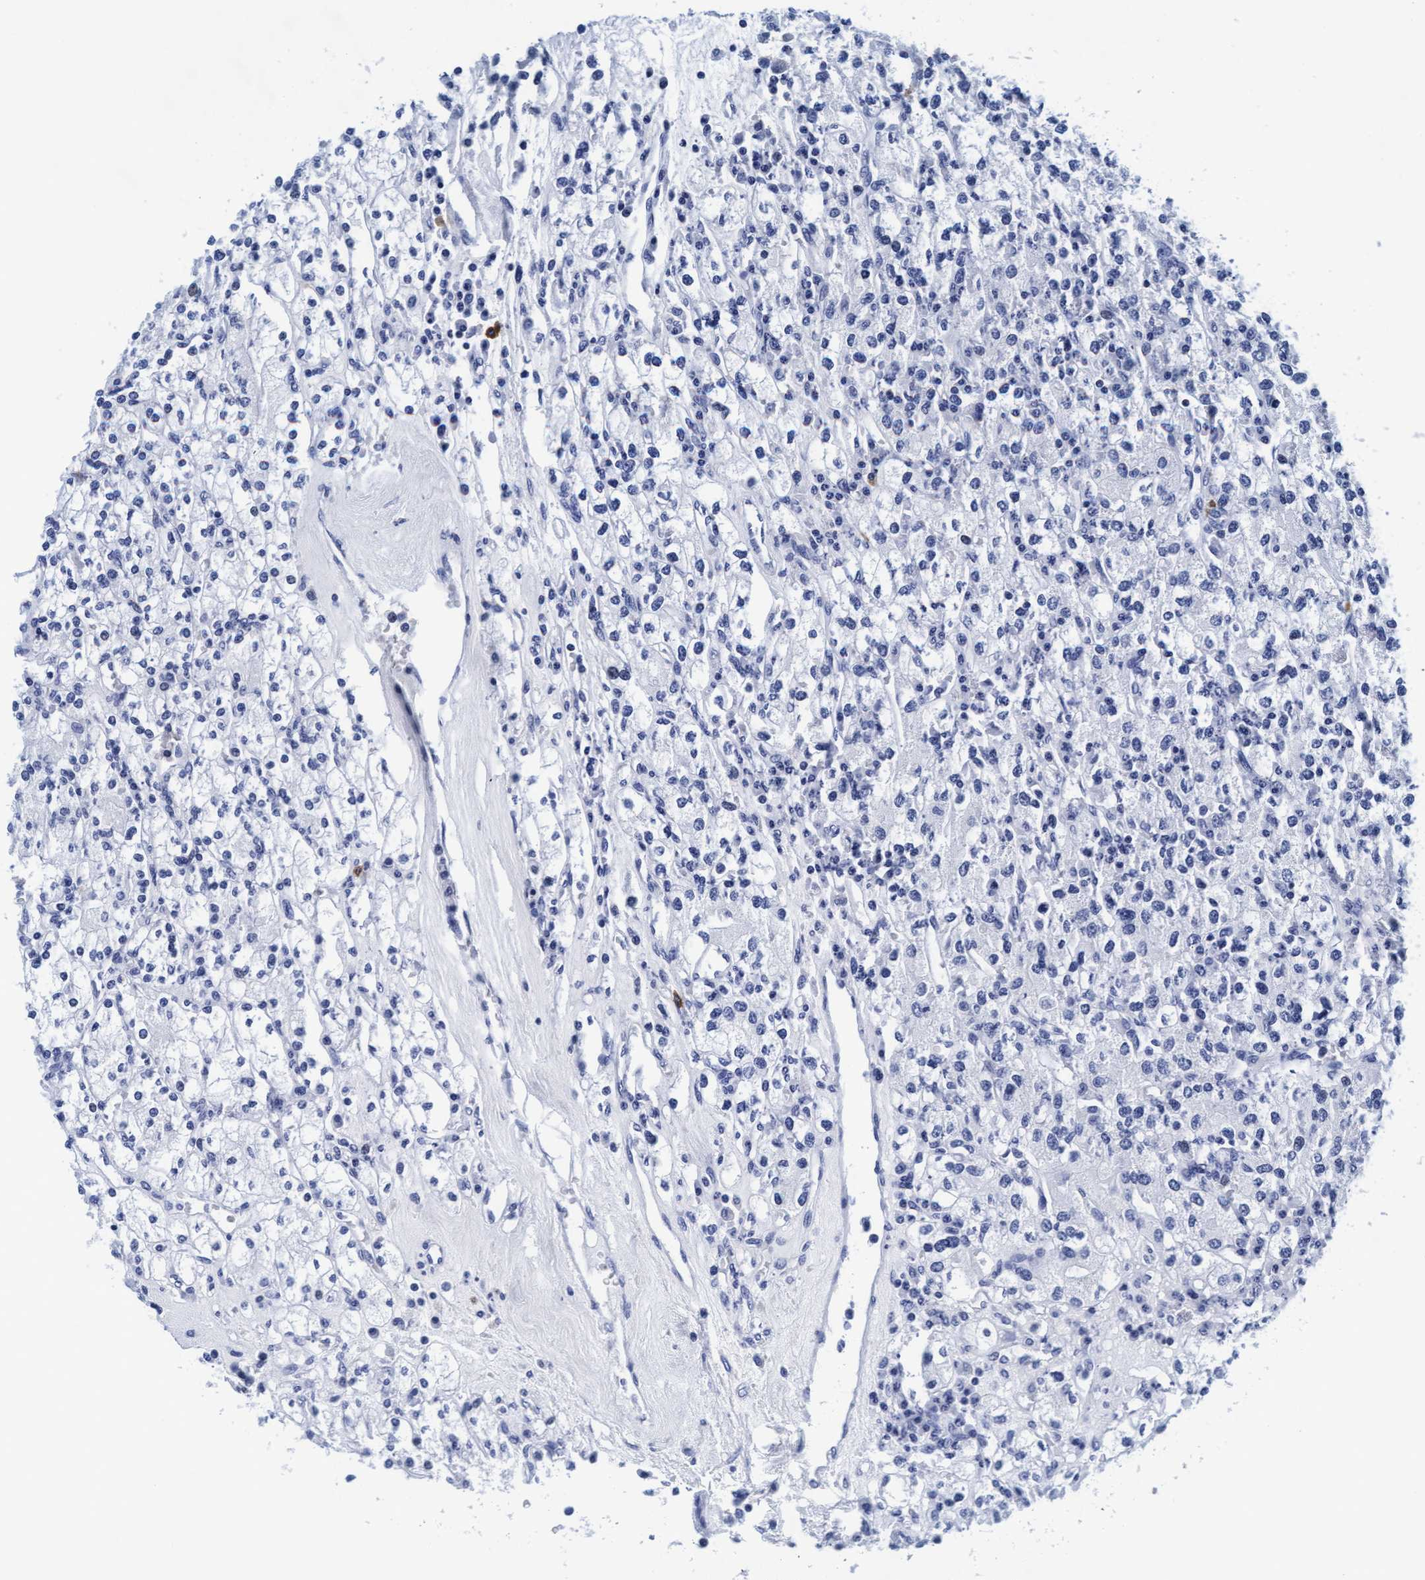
{"staining": {"intensity": "negative", "quantity": "none", "location": "none"}, "tissue": "renal cancer", "cell_type": "Tumor cells", "image_type": "cancer", "snomed": [{"axis": "morphology", "description": "Adenocarcinoma, NOS"}, {"axis": "topography", "description": "Kidney"}], "caption": "Immunohistochemistry histopathology image of human renal cancer stained for a protein (brown), which shows no staining in tumor cells. (Stains: DAB immunohistochemistry with hematoxylin counter stain, Microscopy: brightfield microscopy at high magnification).", "gene": "ARSG", "patient": {"sex": "male", "age": 77}}